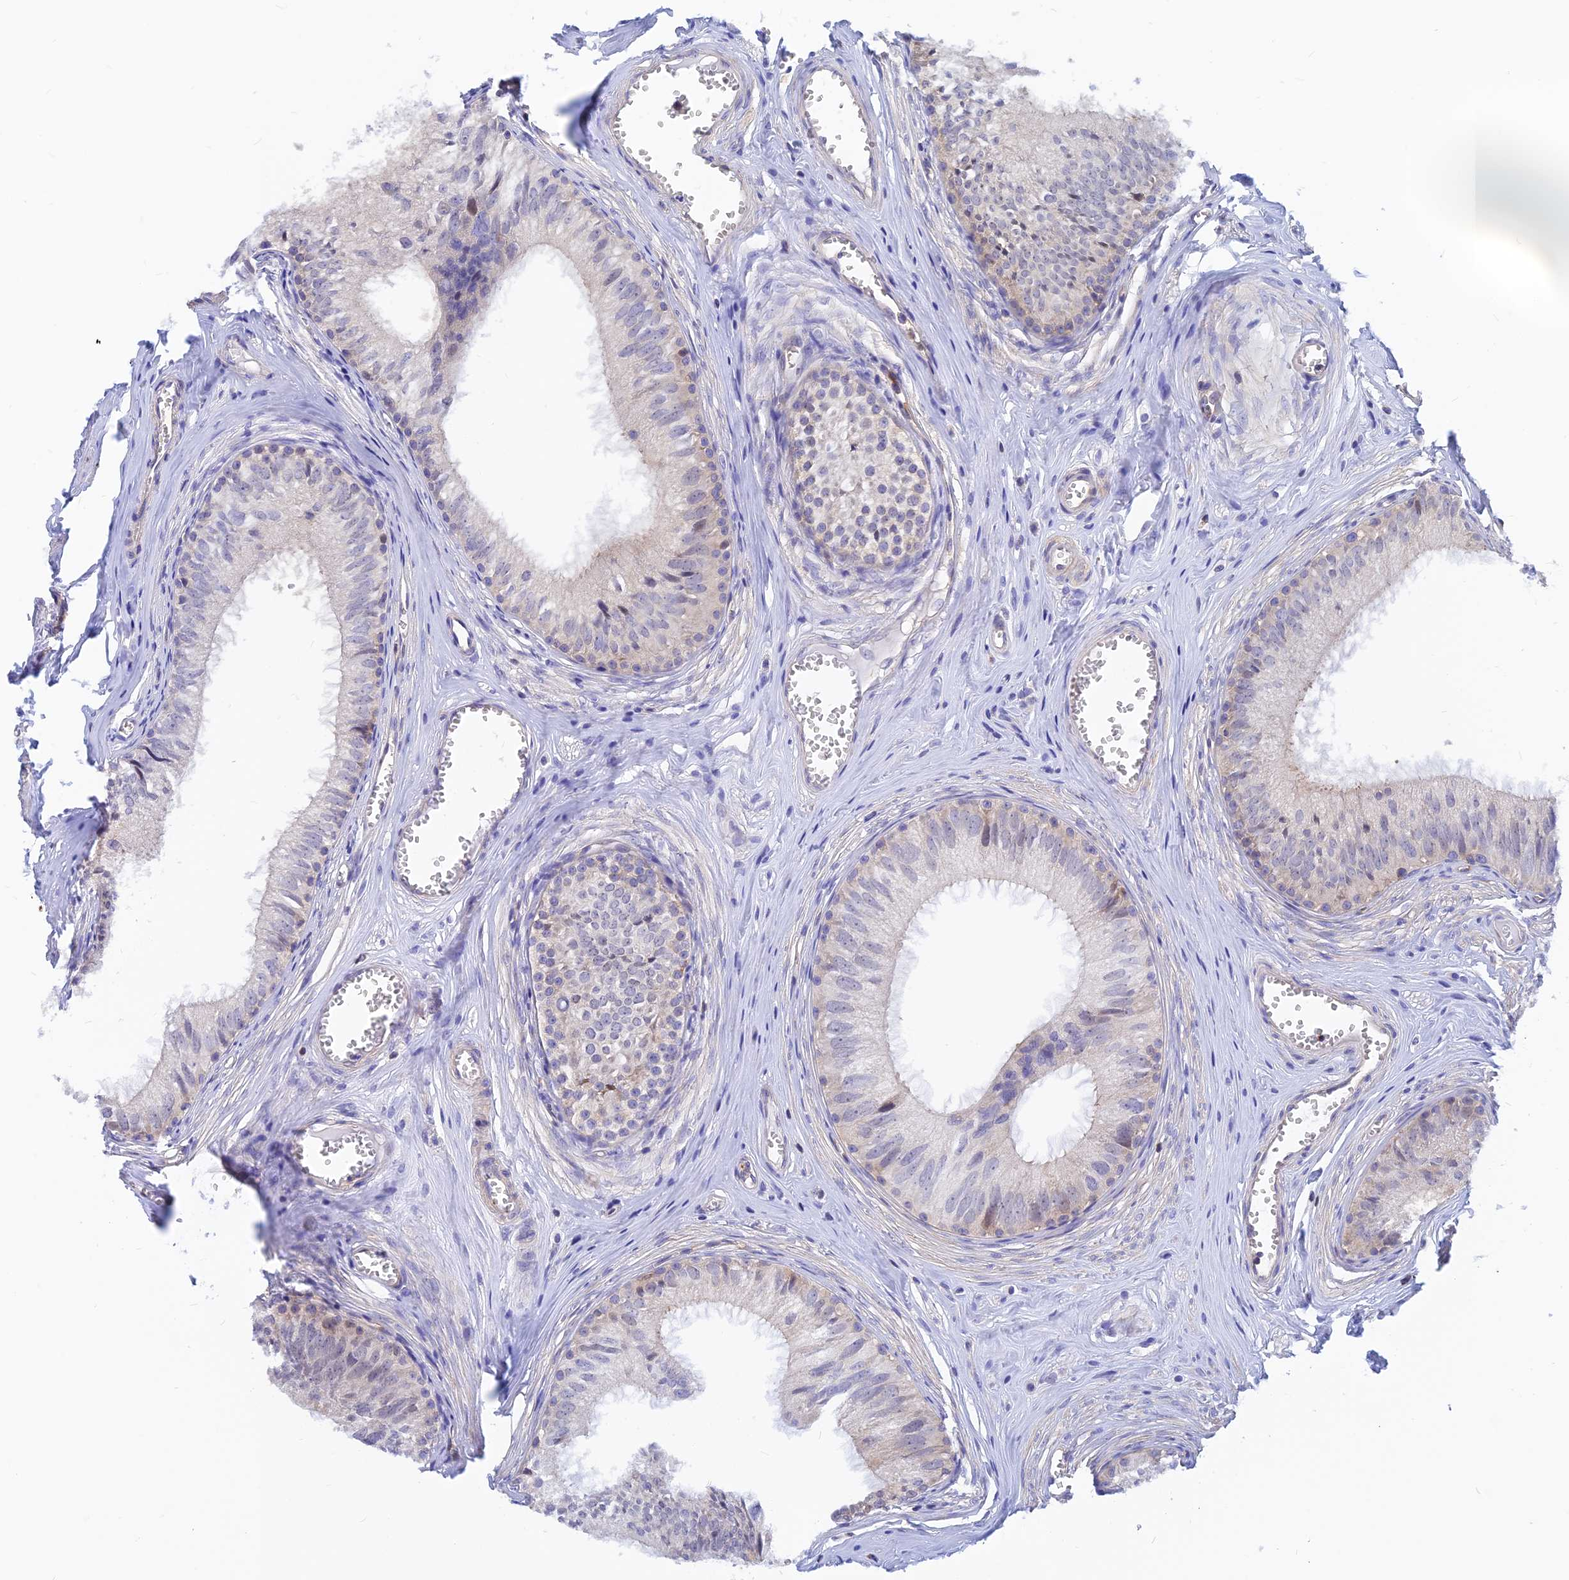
{"staining": {"intensity": "moderate", "quantity": "<25%", "location": "cytoplasmic/membranous"}, "tissue": "epididymis", "cell_type": "Glandular cells", "image_type": "normal", "snomed": [{"axis": "morphology", "description": "Normal tissue, NOS"}, {"axis": "topography", "description": "Epididymis"}], "caption": "The immunohistochemical stain shows moderate cytoplasmic/membranous staining in glandular cells of normal epididymis.", "gene": "DNAJC16", "patient": {"sex": "male", "age": 36}}